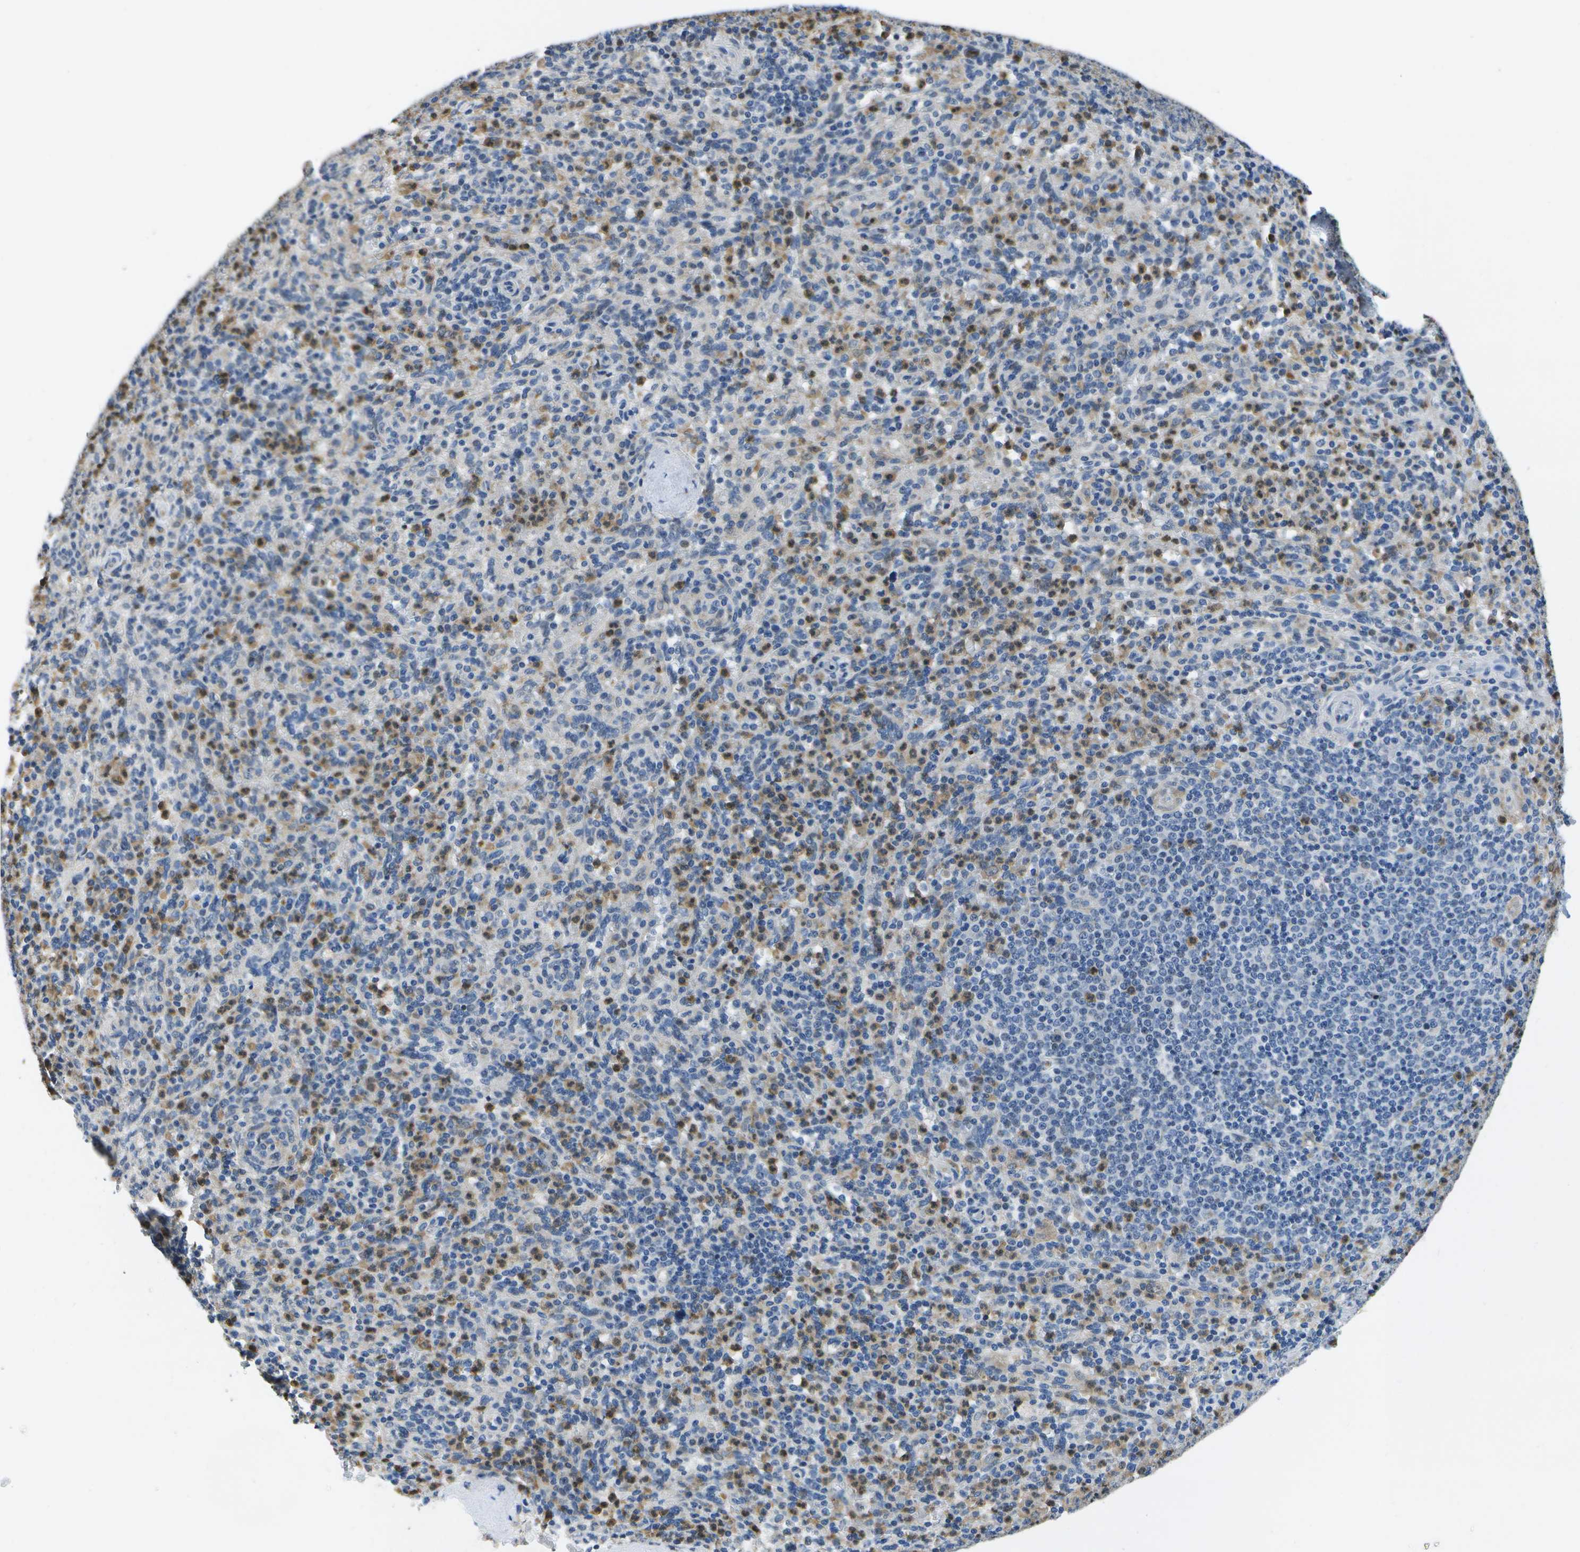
{"staining": {"intensity": "moderate", "quantity": "25%-75%", "location": "cytoplasmic/membranous,nuclear"}, "tissue": "spleen", "cell_type": "Cells in red pulp", "image_type": "normal", "snomed": [{"axis": "morphology", "description": "Normal tissue, NOS"}, {"axis": "topography", "description": "Spleen"}], "caption": "IHC histopathology image of benign spleen: human spleen stained using immunohistochemistry demonstrates medium levels of moderate protein expression localized specifically in the cytoplasmic/membranous,nuclear of cells in red pulp, appearing as a cytoplasmic/membranous,nuclear brown color.", "gene": "DSE", "patient": {"sex": "male", "age": 36}}